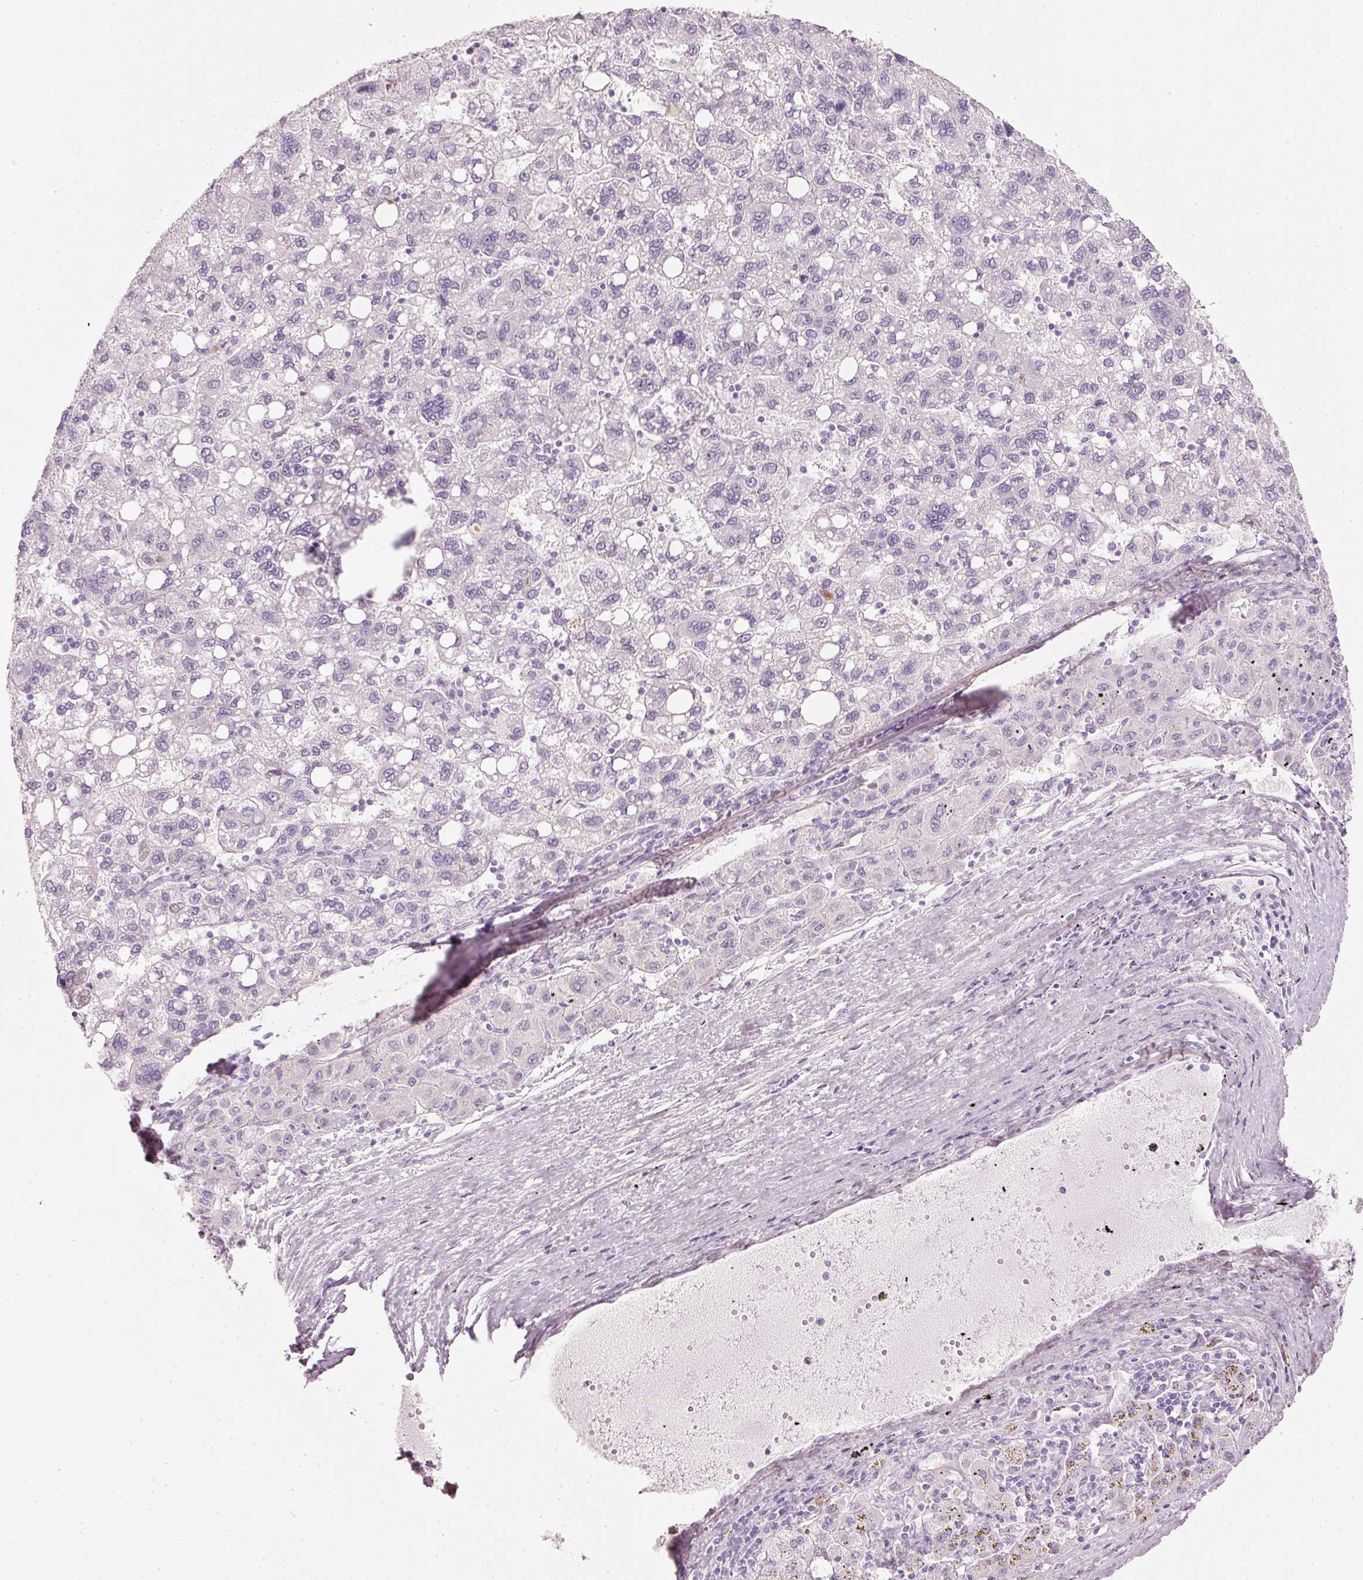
{"staining": {"intensity": "negative", "quantity": "none", "location": "none"}, "tissue": "liver cancer", "cell_type": "Tumor cells", "image_type": "cancer", "snomed": [{"axis": "morphology", "description": "Carcinoma, Hepatocellular, NOS"}, {"axis": "topography", "description": "Liver"}], "caption": "This is a photomicrograph of IHC staining of hepatocellular carcinoma (liver), which shows no staining in tumor cells. (DAB (3,3'-diaminobenzidine) immunohistochemistry (IHC) visualized using brightfield microscopy, high magnification).", "gene": "PDXDC1", "patient": {"sex": "female", "age": 82}}